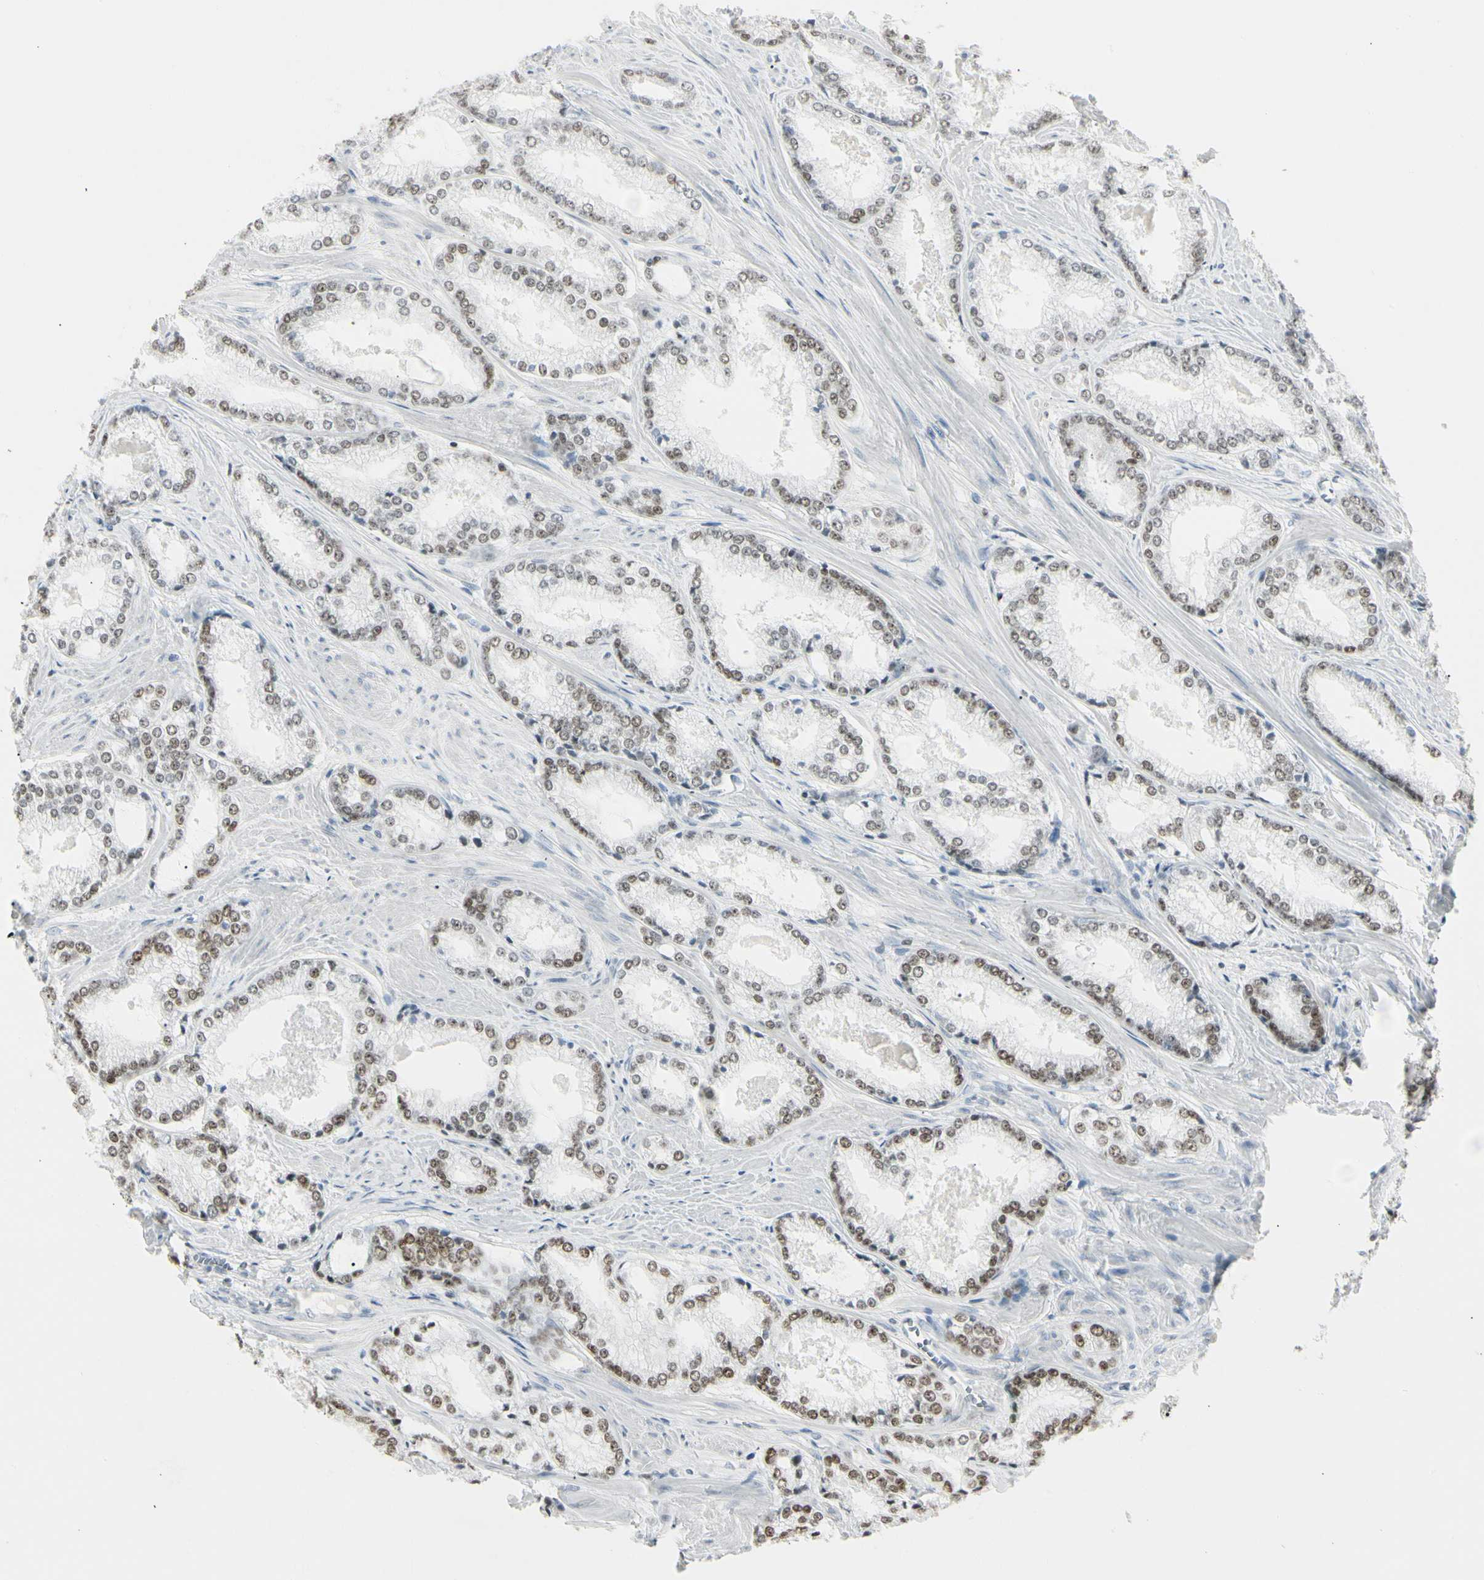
{"staining": {"intensity": "moderate", "quantity": ">75%", "location": "nuclear"}, "tissue": "prostate cancer", "cell_type": "Tumor cells", "image_type": "cancer", "snomed": [{"axis": "morphology", "description": "Adenocarcinoma, Low grade"}, {"axis": "topography", "description": "Prostate"}], "caption": "Immunohistochemical staining of human prostate cancer (low-grade adenocarcinoma) demonstrates medium levels of moderate nuclear expression in about >75% of tumor cells.", "gene": "ZBTB7B", "patient": {"sex": "male", "age": 64}}